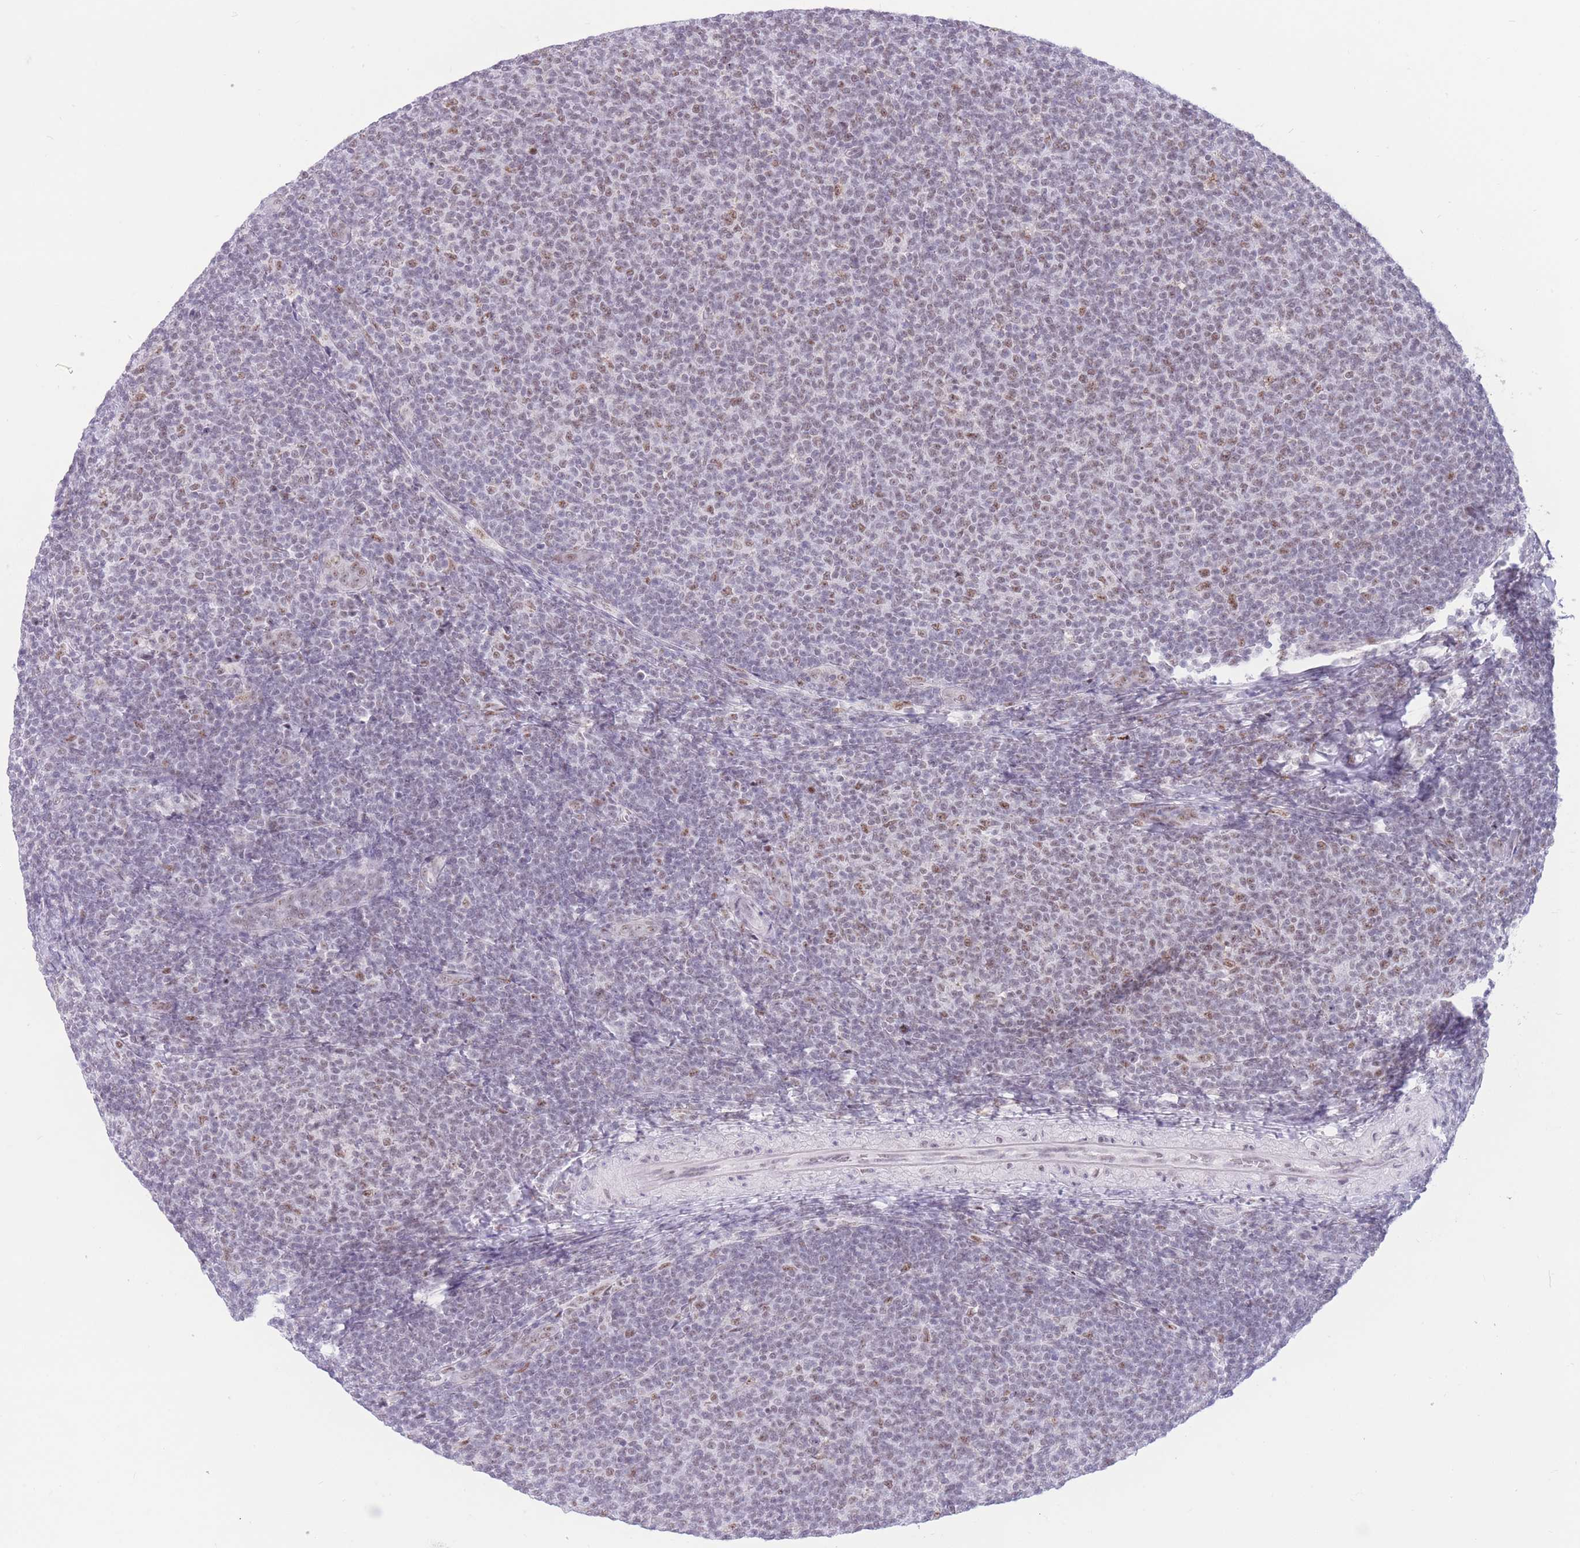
{"staining": {"intensity": "weak", "quantity": "25%-75%", "location": "nuclear"}, "tissue": "lymphoma", "cell_type": "Tumor cells", "image_type": "cancer", "snomed": [{"axis": "morphology", "description": "Malignant lymphoma, non-Hodgkin's type, Low grade"}, {"axis": "topography", "description": "Lymph node"}], "caption": "Brown immunohistochemical staining in human lymphoma displays weak nuclear staining in about 25%-75% of tumor cells.", "gene": "CYP2B6", "patient": {"sex": "male", "age": 66}}